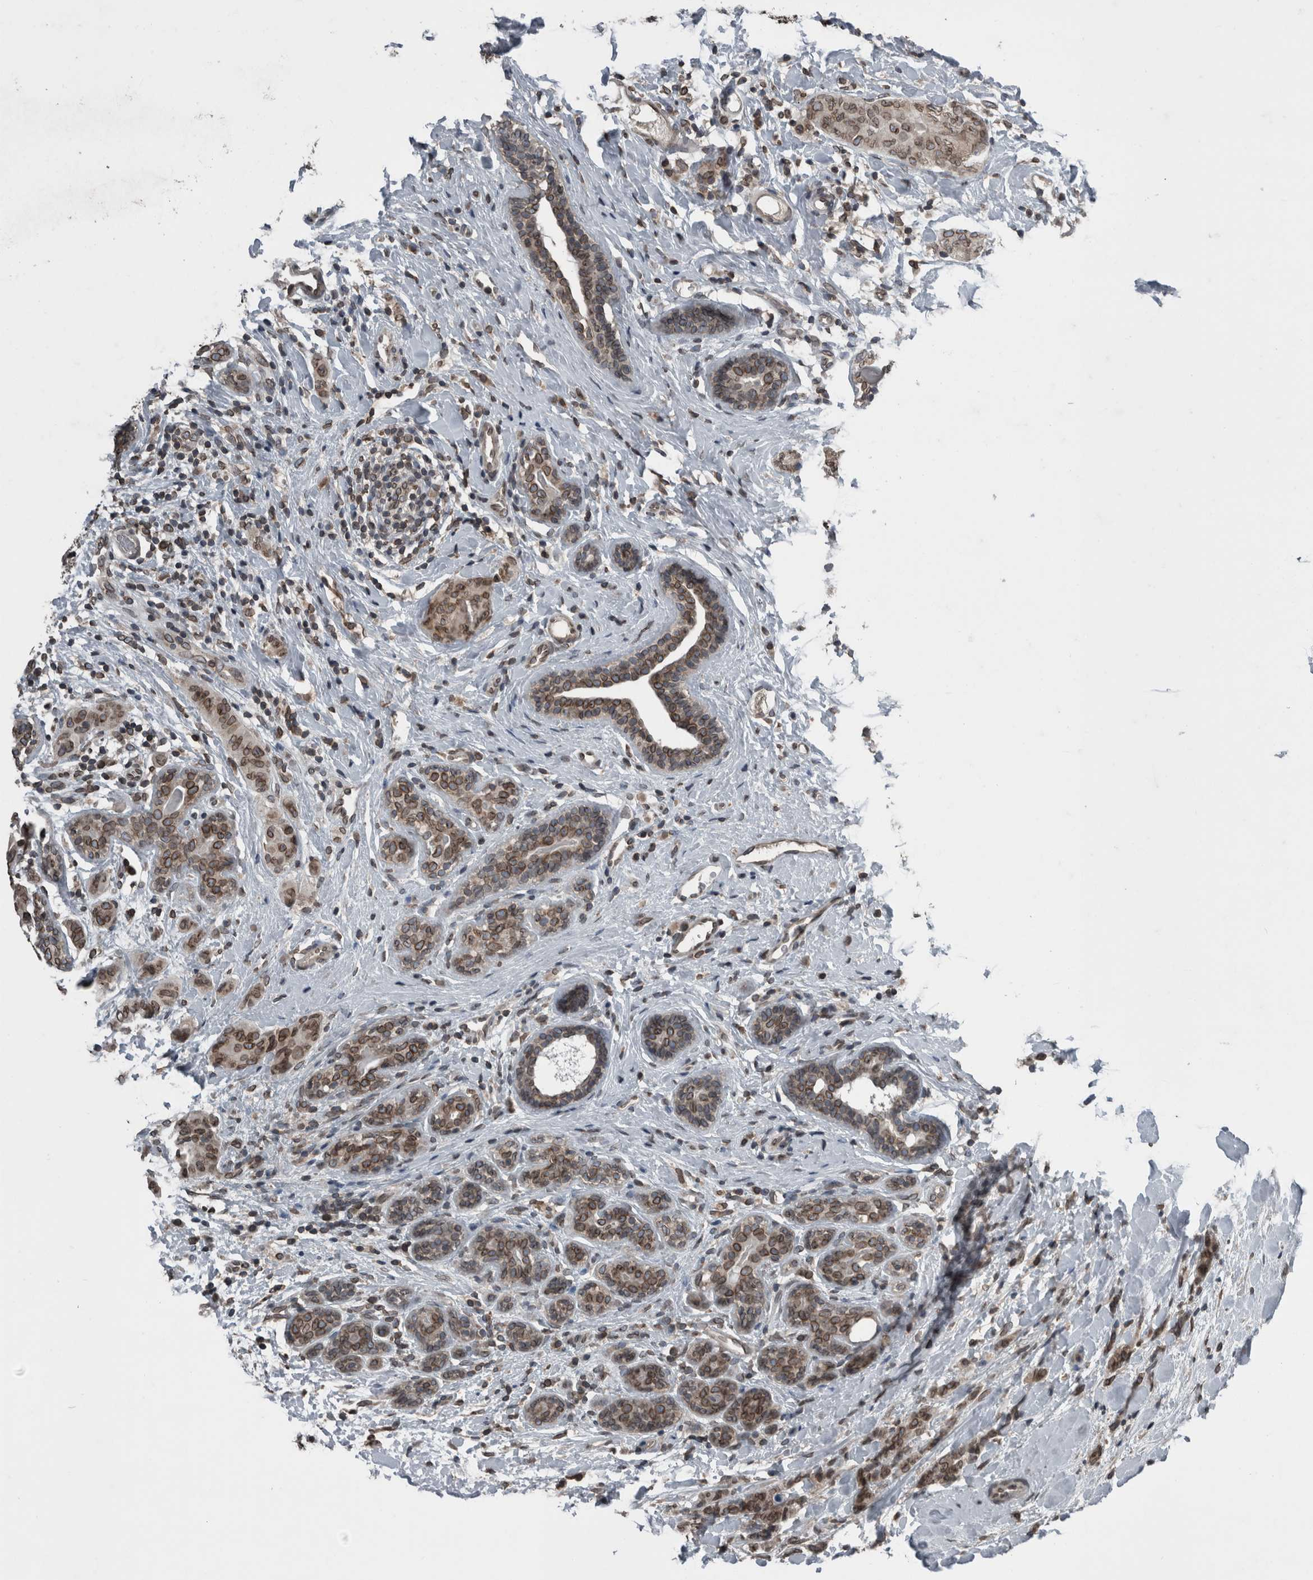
{"staining": {"intensity": "moderate", "quantity": ">75%", "location": "cytoplasmic/membranous,nuclear"}, "tissue": "breast cancer", "cell_type": "Tumor cells", "image_type": "cancer", "snomed": [{"axis": "morphology", "description": "Normal tissue, NOS"}, {"axis": "morphology", "description": "Duct carcinoma"}, {"axis": "topography", "description": "Breast"}], "caption": "A micrograph of intraductal carcinoma (breast) stained for a protein reveals moderate cytoplasmic/membranous and nuclear brown staining in tumor cells. The staining was performed using DAB to visualize the protein expression in brown, while the nuclei were stained in blue with hematoxylin (Magnification: 20x).", "gene": "RANBP2", "patient": {"sex": "female", "age": 40}}